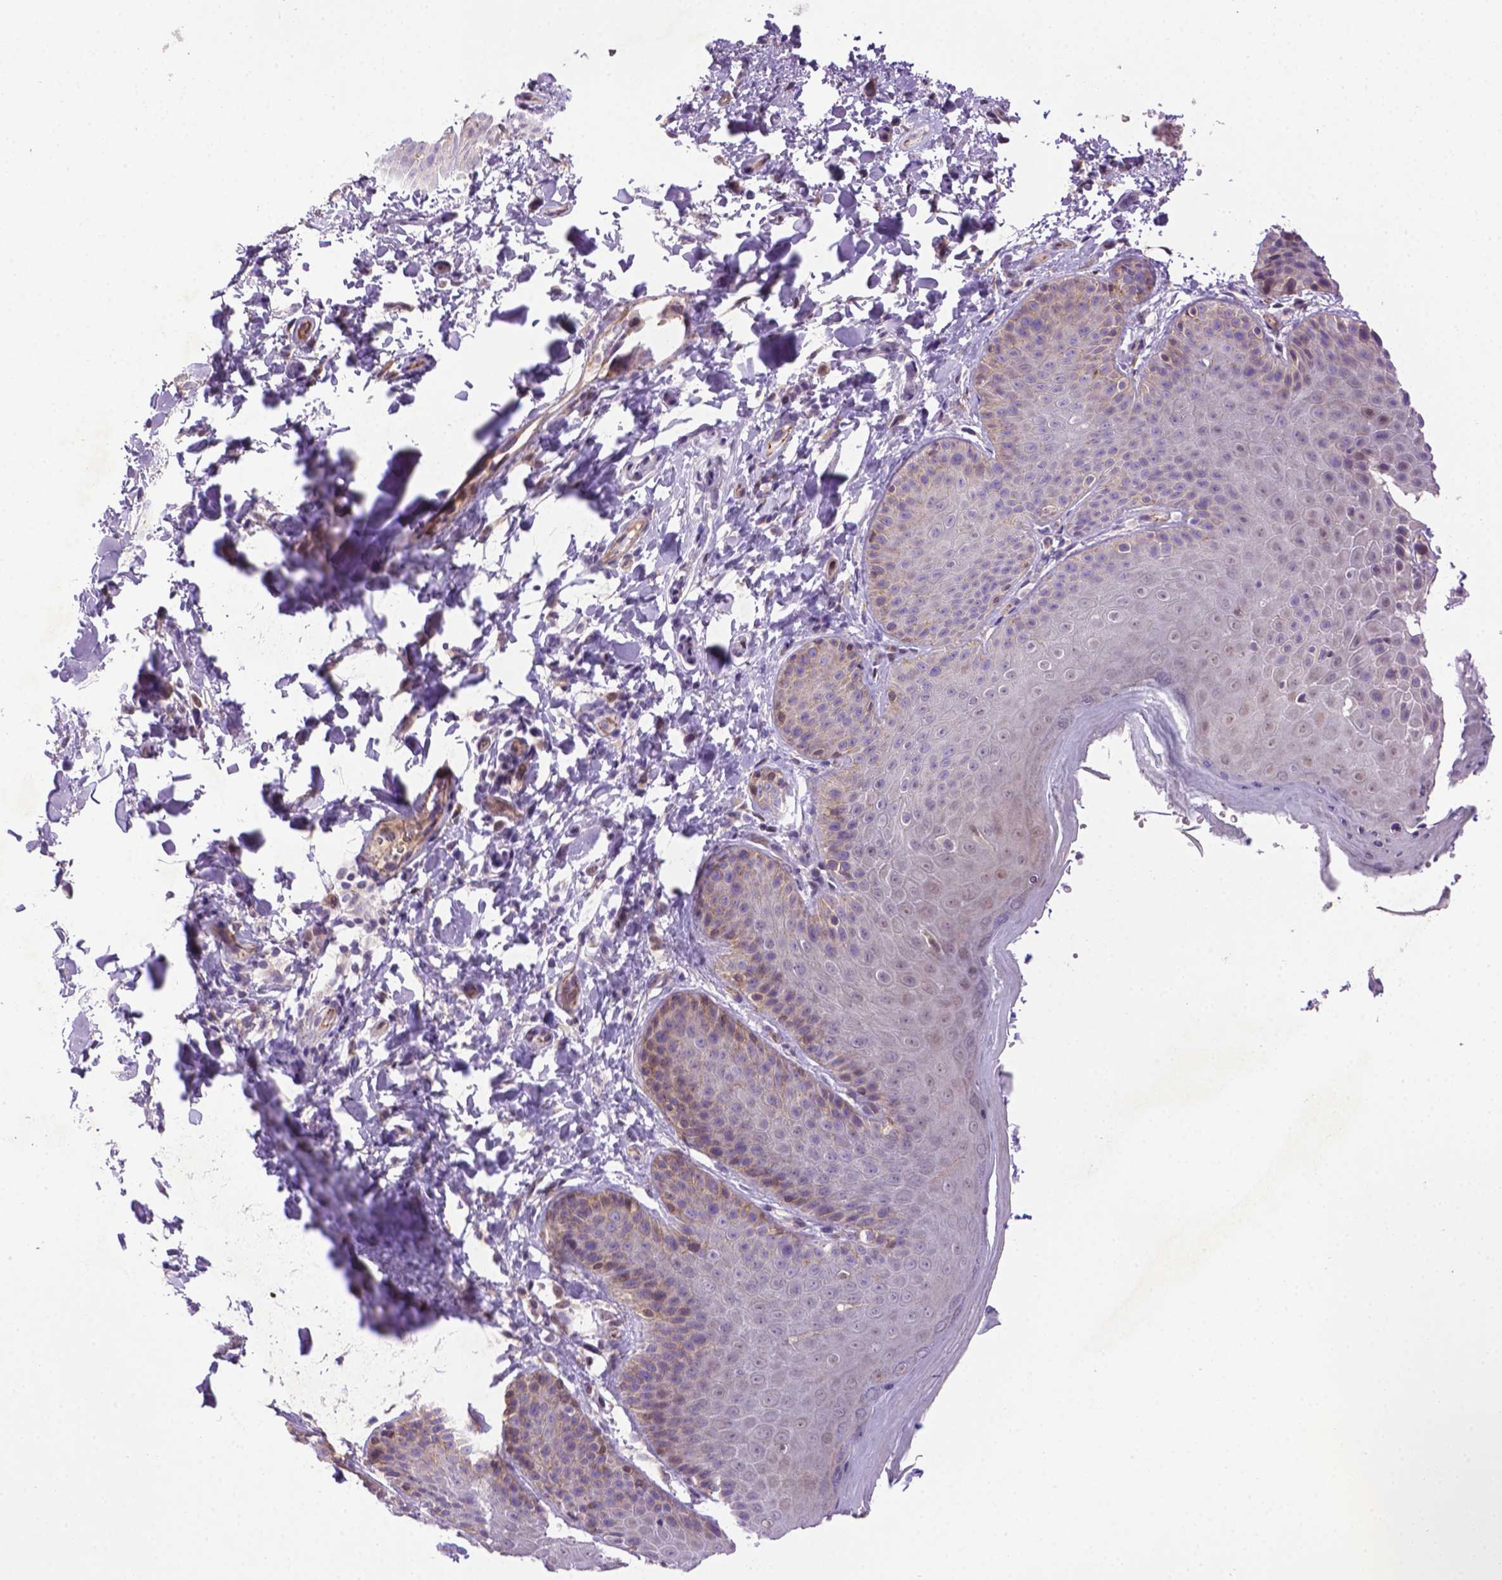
{"staining": {"intensity": "weak", "quantity": "<25%", "location": "cytoplasmic/membranous"}, "tissue": "skin", "cell_type": "Epidermal cells", "image_type": "normal", "snomed": [{"axis": "morphology", "description": "Normal tissue, NOS"}, {"axis": "topography", "description": "Anal"}, {"axis": "topography", "description": "Peripheral nerve tissue"}], "caption": "High power microscopy histopathology image of an immunohistochemistry micrograph of benign skin, revealing no significant expression in epidermal cells. The staining is performed using DAB (3,3'-diaminobenzidine) brown chromogen with nuclei counter-stained in using hematoxylin.", "gene": "CCER2", "patient": {"sex": "male", "age": 51}}